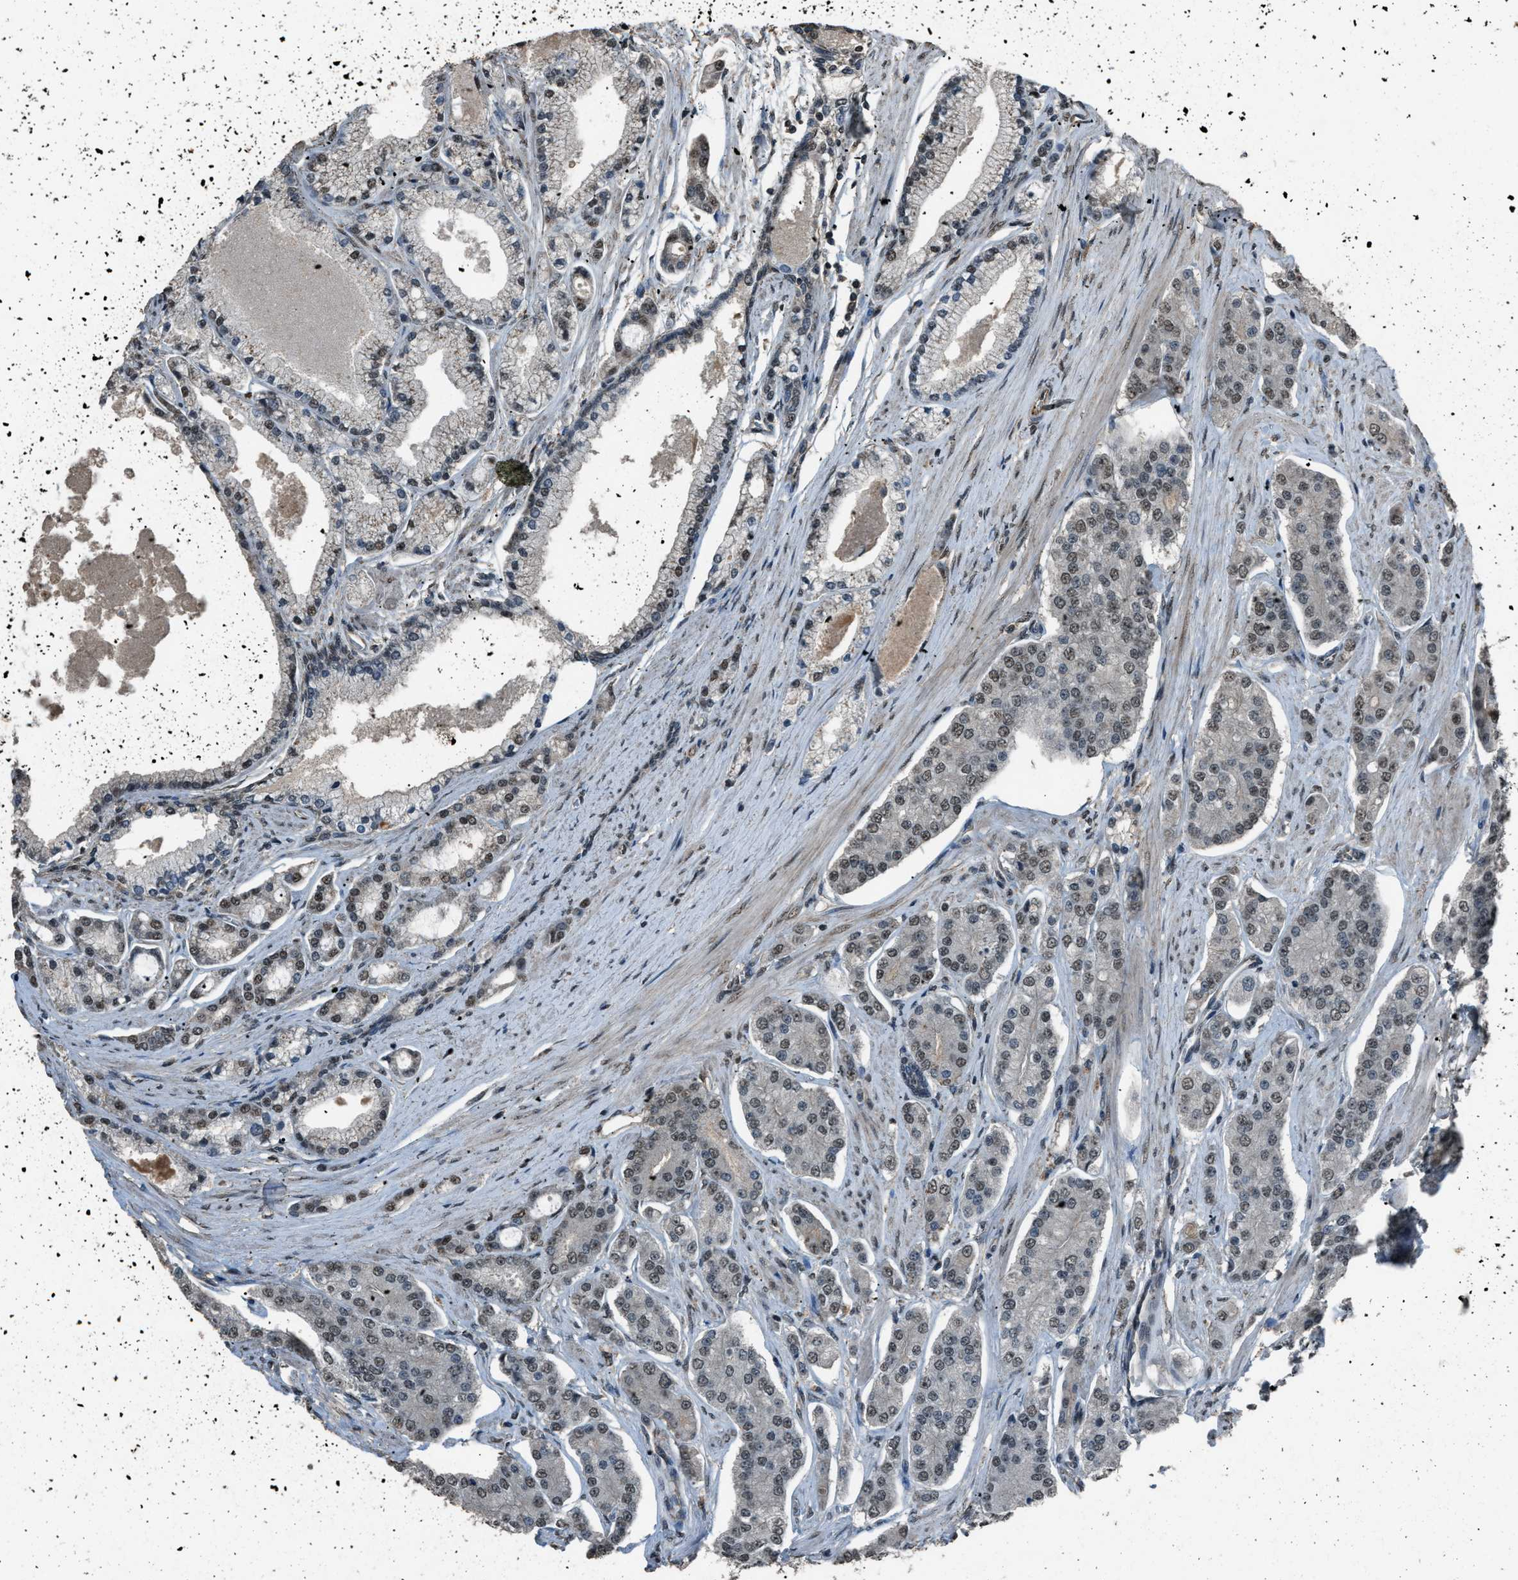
{"staining": {"intensity": "moderate", "quantity": ">75%", "location": "nuclear"}, "tissue": "prostate cancer", "cell_type": "Tumor cells", "image_type": "cancer", "snomed": [{"axis": "morphology", "description": "Adenocarcinoma, High grade"}, {"axis": "topography", "description": "Prostate"}], "caption": "High-power microscopy captured an immunohistochemistry histopathology image of prostate cancer (adenocarcinoma (high-grade)), revealing moderate nuclear staining in about >75% of tumor cells.", "gene": "SERTAD2", "patient": {"sex": "male", "age": 71}}